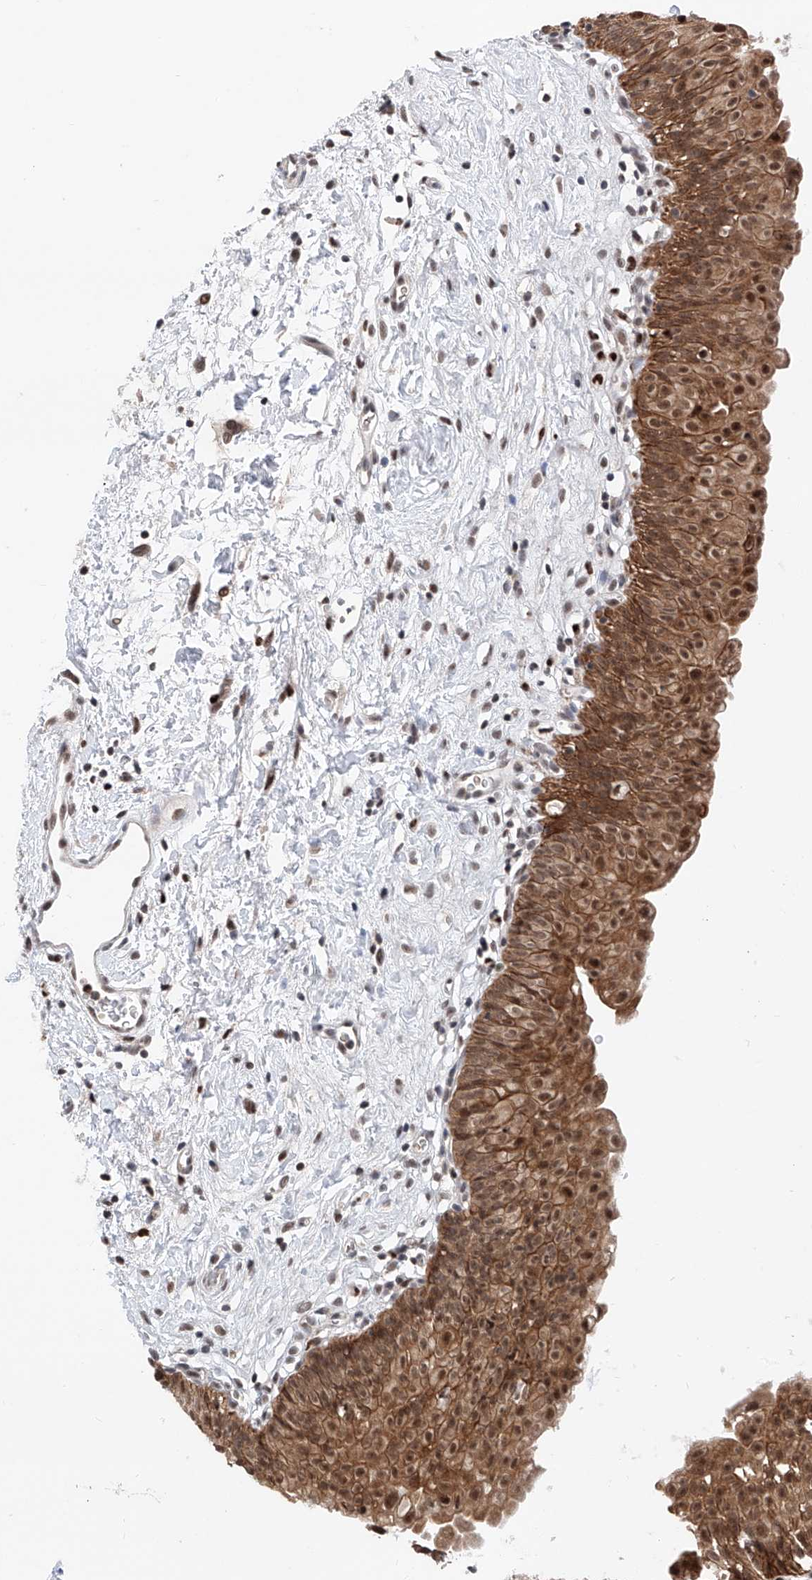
{"staining": {"intensity": "strong", "quantity": ">75%", "location": "cytoplasmic/membranous,nuclear"}, "tissue": "urinary bladder", "cell_type": "Urothelial cells", "image_type": "normal", "snomed": [{"axis": "morphology", "description": "Normal tissue, NOS"}, {"axis": "topography", "description": "Urinary bladder"}], "caption": "Immunohistochemical staining of normal urinary bladder displays strong cytoplasmic/membranous,nuclear protein staining in approximately >75% of urothelial cells.", "gene": "SNRNP200", "patient": {"sex": "male", "age": 51}}